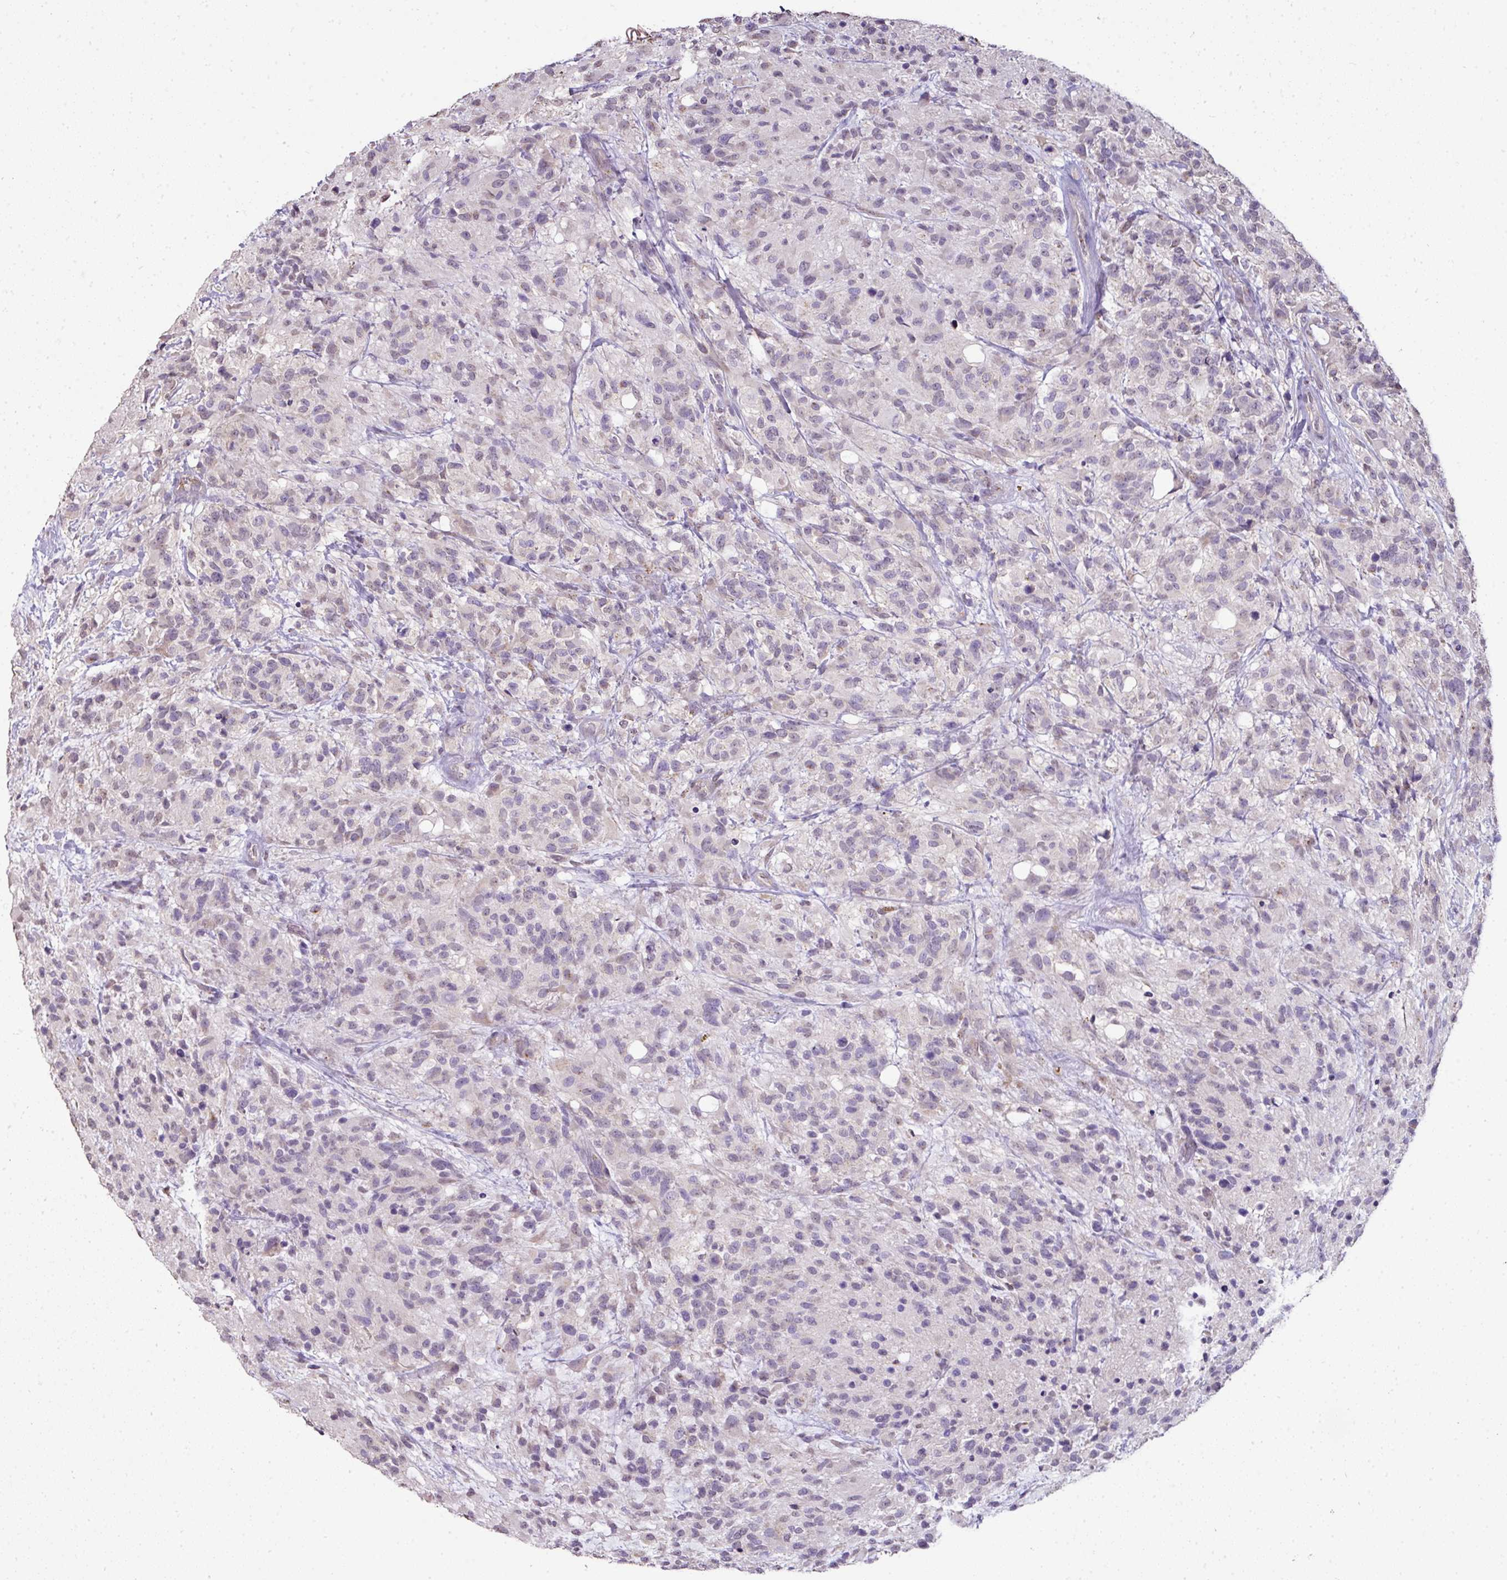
{"staining": {"intensity": "negative", "quantity": "none", "location": "none"}, "tissue": "glioma", "cell_type": "Tumor cells", "image_type": "cancer", "snomed": [{"axis": "morphology", "description": "Glioma, malignant, High grade"}, {"axis": "topography", "description": "Brain"}], "caption": "Tumor cells are negative for brown protein staining in glioma.", "gene": "JPH2", "patient": {"sex": "female", "age": 67}}